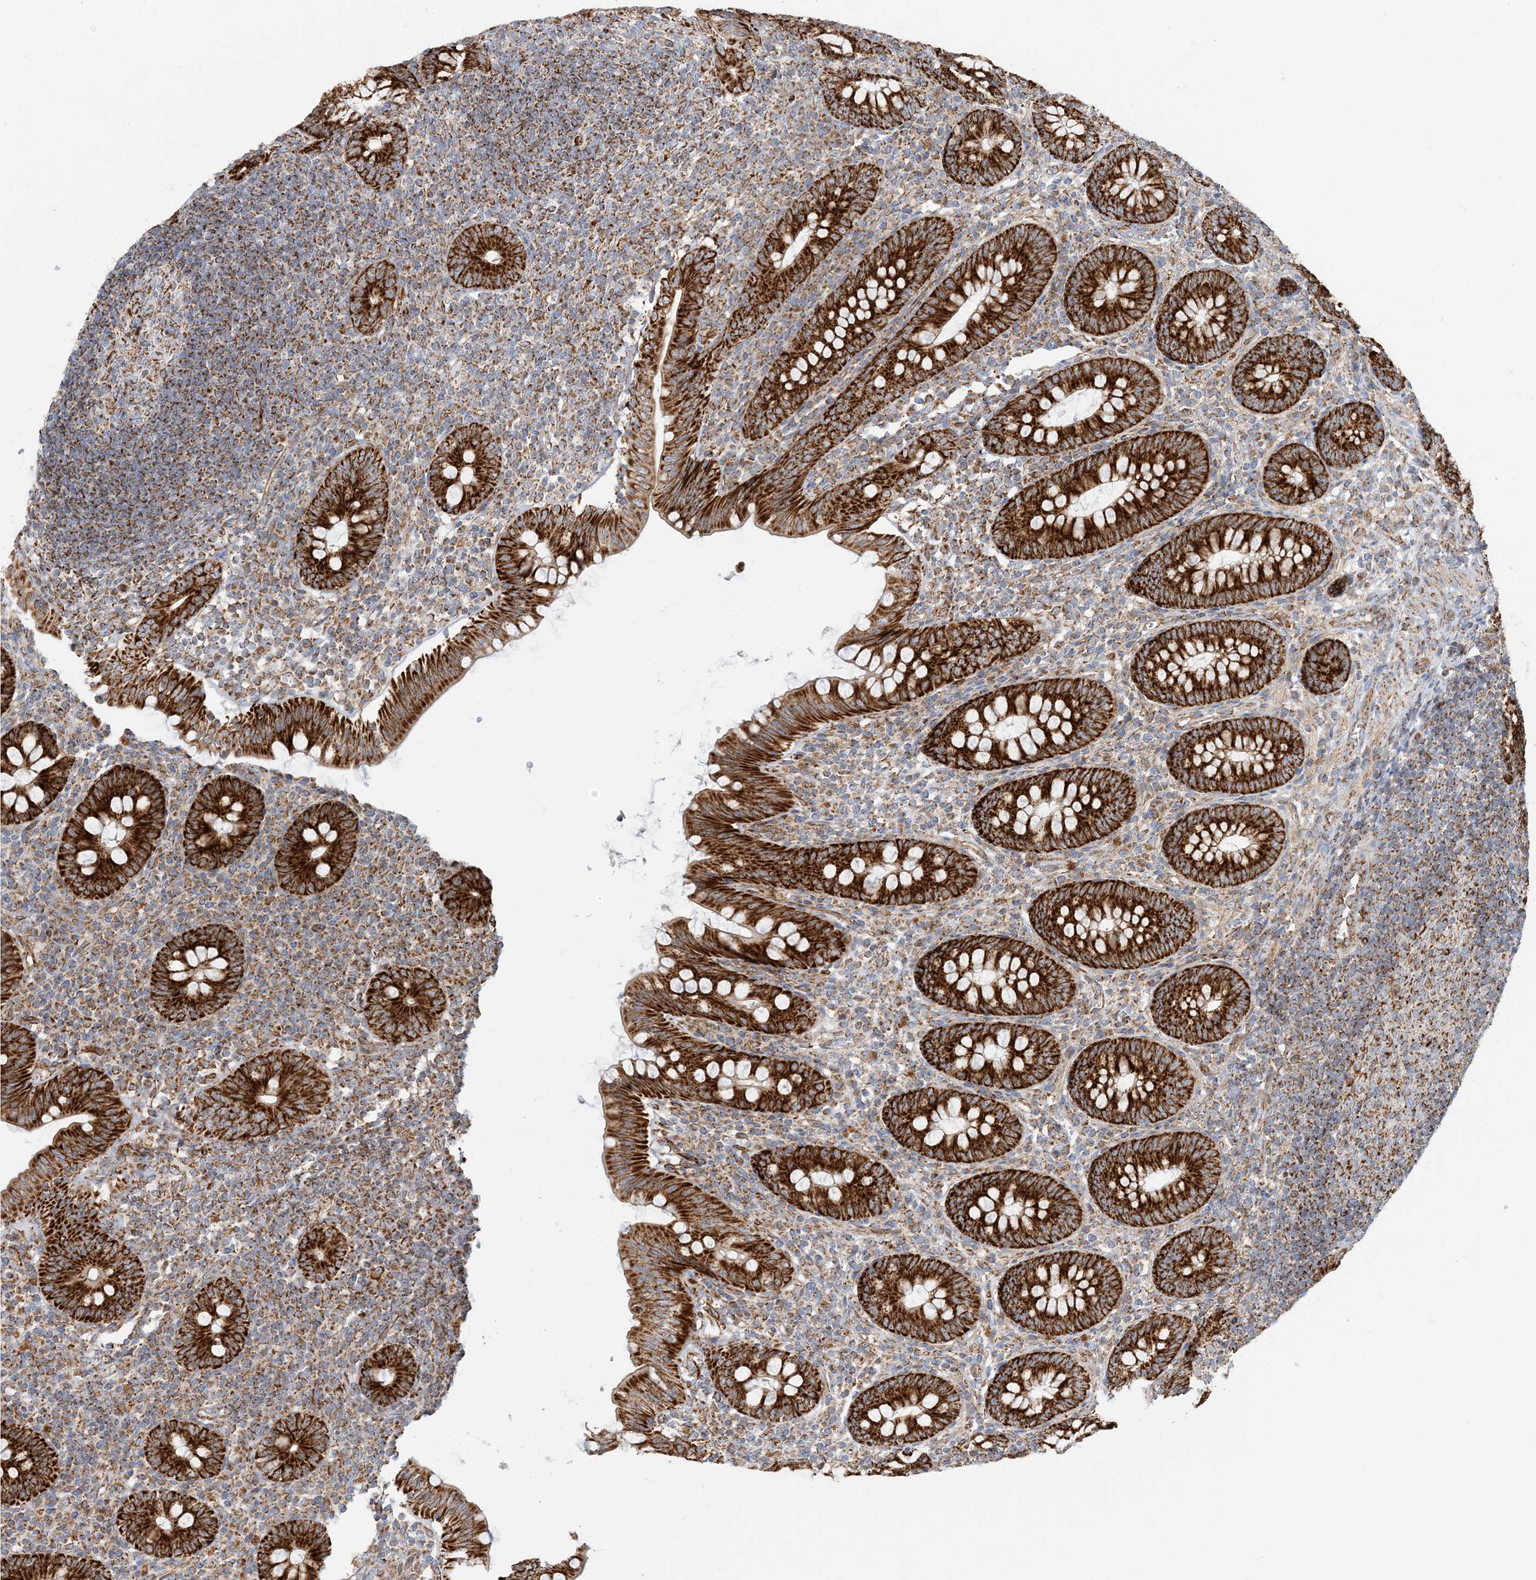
{"staining": {"intensity": "strong", "quantity": ">75%", "location": "cytoplasmic/membranous"}, "tissue": "appendix", "cell_type": "Glandular cells", "image_type": "normal", "snomed": [{"axis": "morphology", "description": "Normal tissue, NOS"}, {"axis": "topography", "description": "Appendix"}], "caption": "Immunohistochemical staining of benign human appendix exhibits >75% levels of strong cytoplasmic/membranous protein staining in approximately >75% of glandular cells.", "gene": "COA3", "patient": {"sex": "male", "age": 14}}